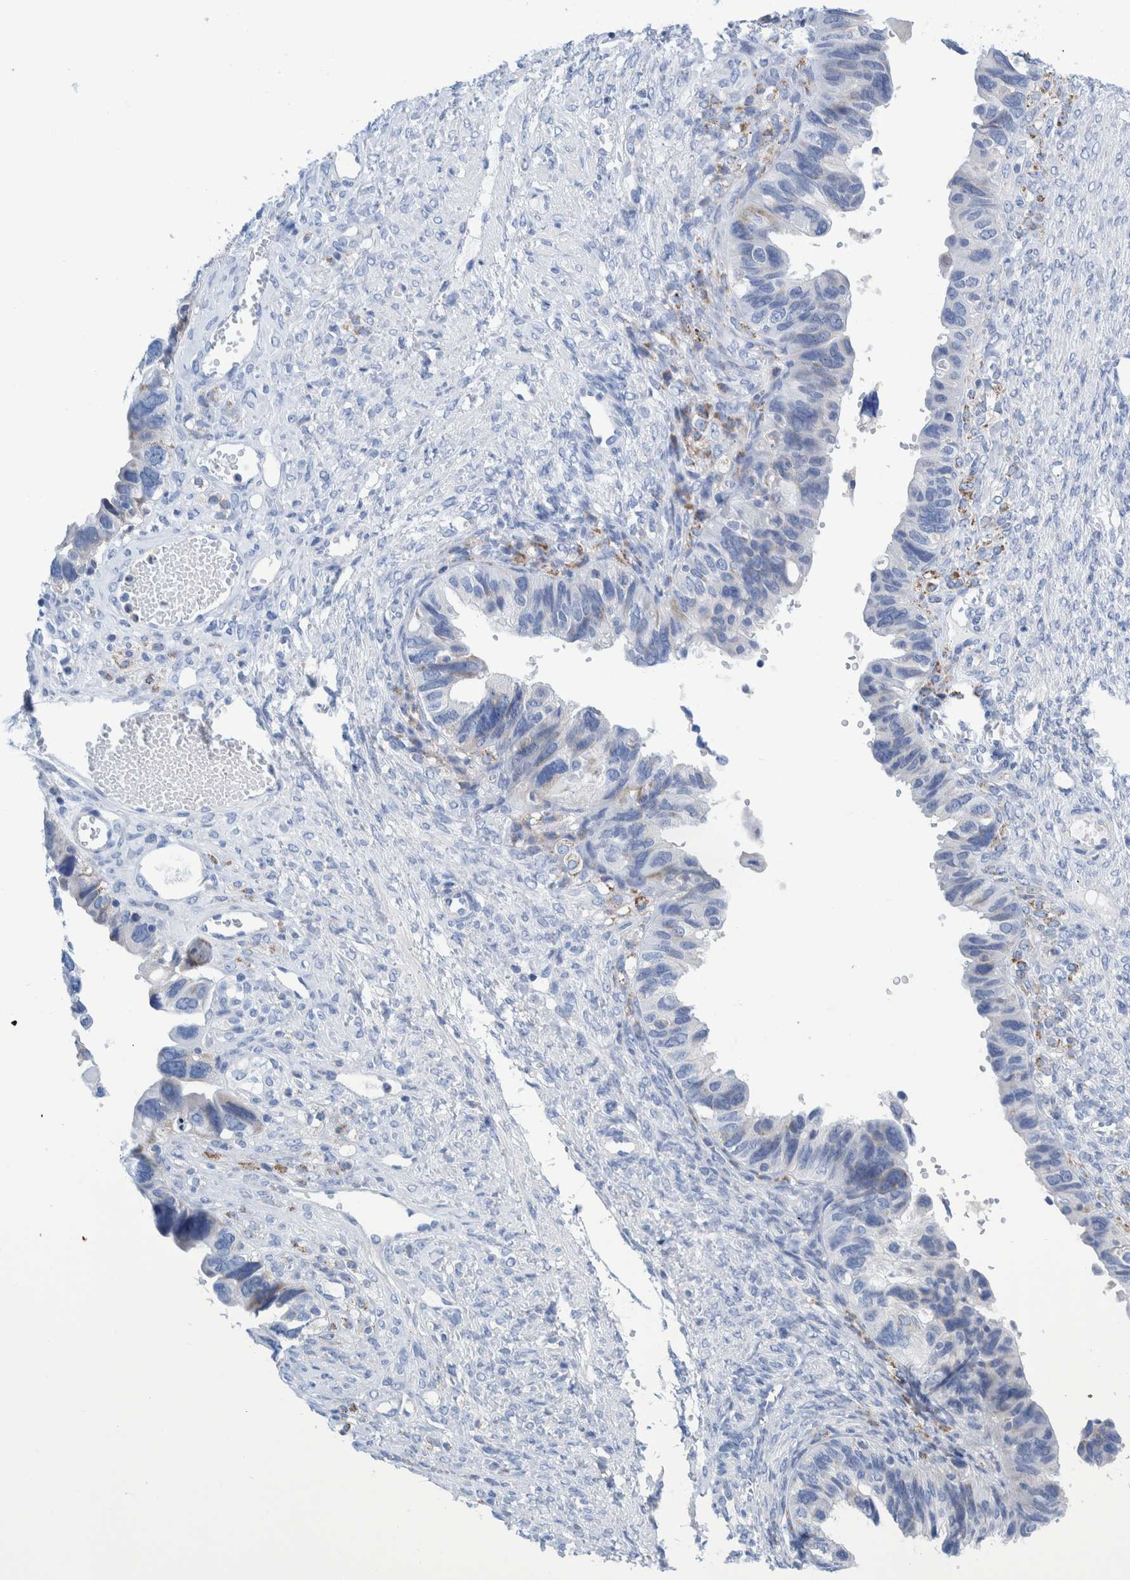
{"staining": {"intensity": "negative", "quantity": "none", "location": "none"}, "tissue": "ovarian cancer", "cell_type": "Tumor cells", "image_type": "cancer", "snomed": [{"axis": "morphology", "description": "Cystadenocarcinoma, serous, NOS"}, {"axis": "topography", "description": "Ovary"}], "caption": "Immunohistochemistry (IHC) photomicrograph of ovarian cancer stained for a protein (brown), which displays no positivity in tumor cells. The staining is performed using DAB brown chromogen with nuclei counter-stained in using hematoxylin.", "gene": "KRT14", "patient": {"sex": "female", "age": 79}}